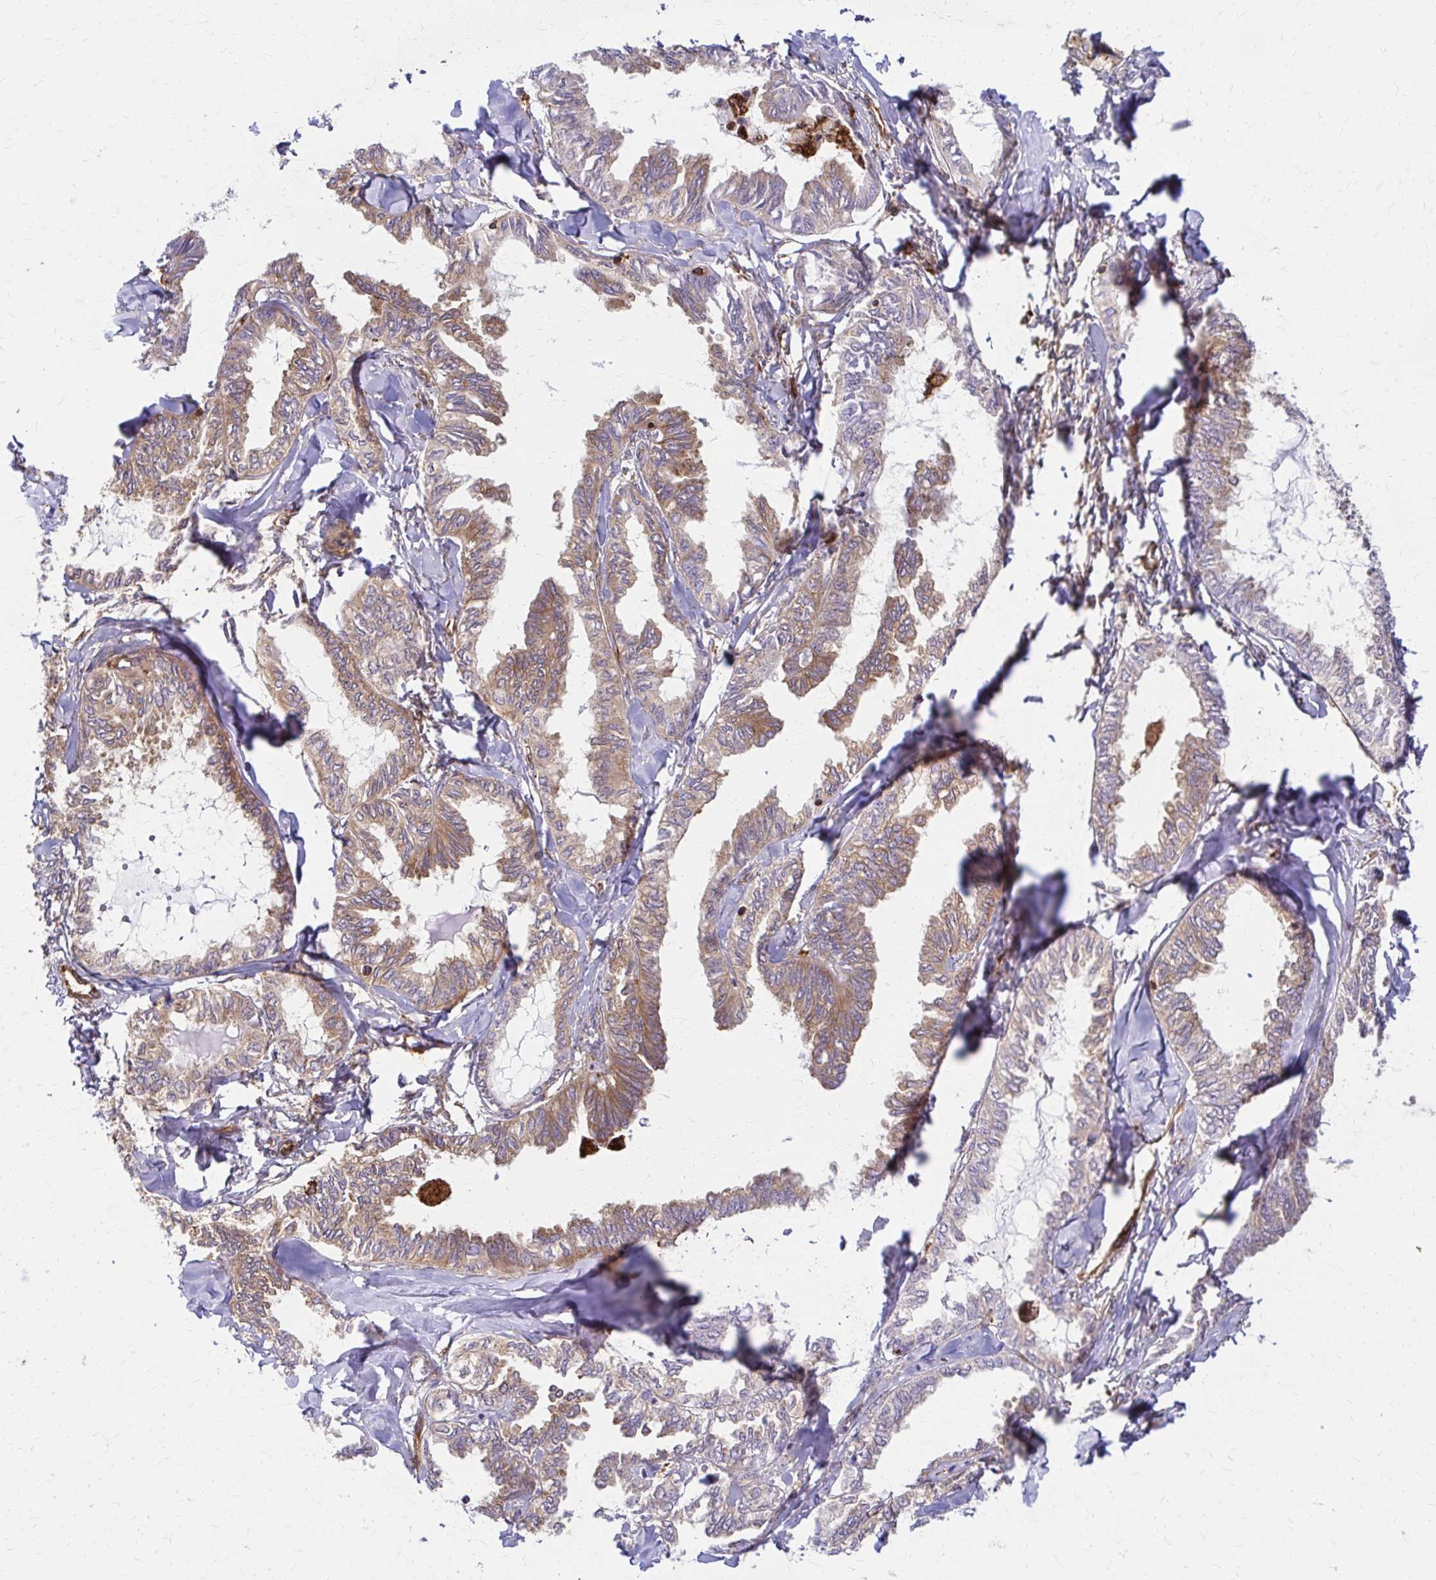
{"staining": {"intensity": "moderate", "quantity": ">75%", "location": "cytoplasmic/membranous"}, "tissue": "ovarian cancer", "cell_type": "Tumor cells", "image_type": "cancer", "snomed": [{"axis": "morphology", "description": "Carcinoma, endometroid"}, {"axis": "topography", "description": "Ovary"}], "caption": "The histopathology image exhibits immunohistochemical staining of ovarian endometroid carcinoma. There is moderate cytoplasmic/membranous positivity is appreciated in approximately >75% of tumor cells. (DAB IHC, brown staining for protein, blue staining for nuclei).", "gene": "WASF2", "patient": {"sex": "female", "age": 70}}